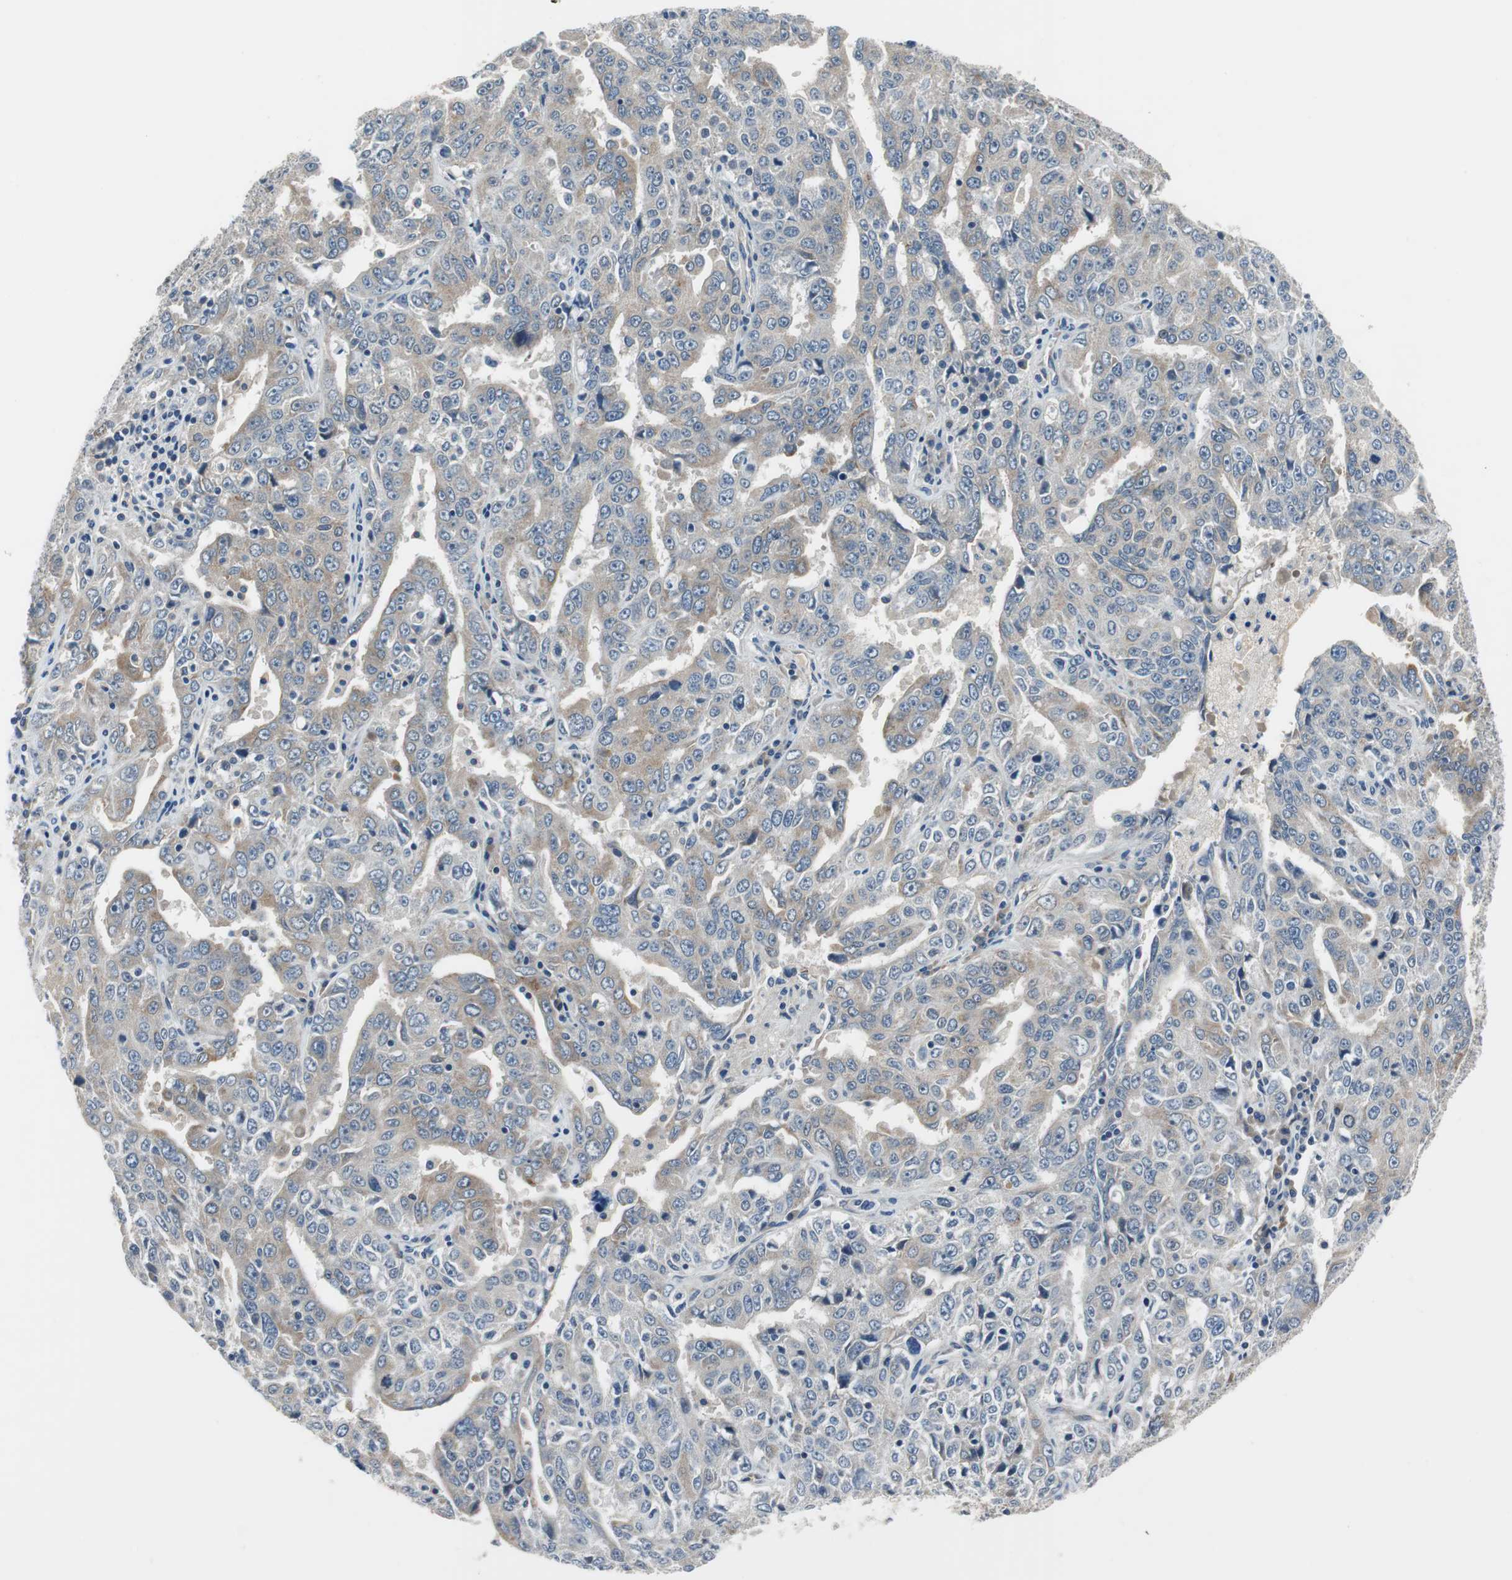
{"staining": {"intensity": "weak", "quantity": ">75%", "location": "cytoplasmic/membranous"}, "tissue": "ovarian cancer", "cell_type": "Tumor cells", "image_type": "cancer", "snomed": [{"axis": "morphology", "description": "Carcinoma, endometroid"}, {"axis": "topography", "description": "Ovary"}], "caption": "Immunohistochemistry (IHC) image of neoplastic tissue: ovarian cancer (endometroid carcinoma) stained using IHC exhibits low levels of weak protein expression localized specifically in the cytoplasmic/membranous of tumor cells, appearing as a cytoplasmic/membranous brown color.", "gene": "PLAA", "patient": {"sex": "female", "age": 62}}